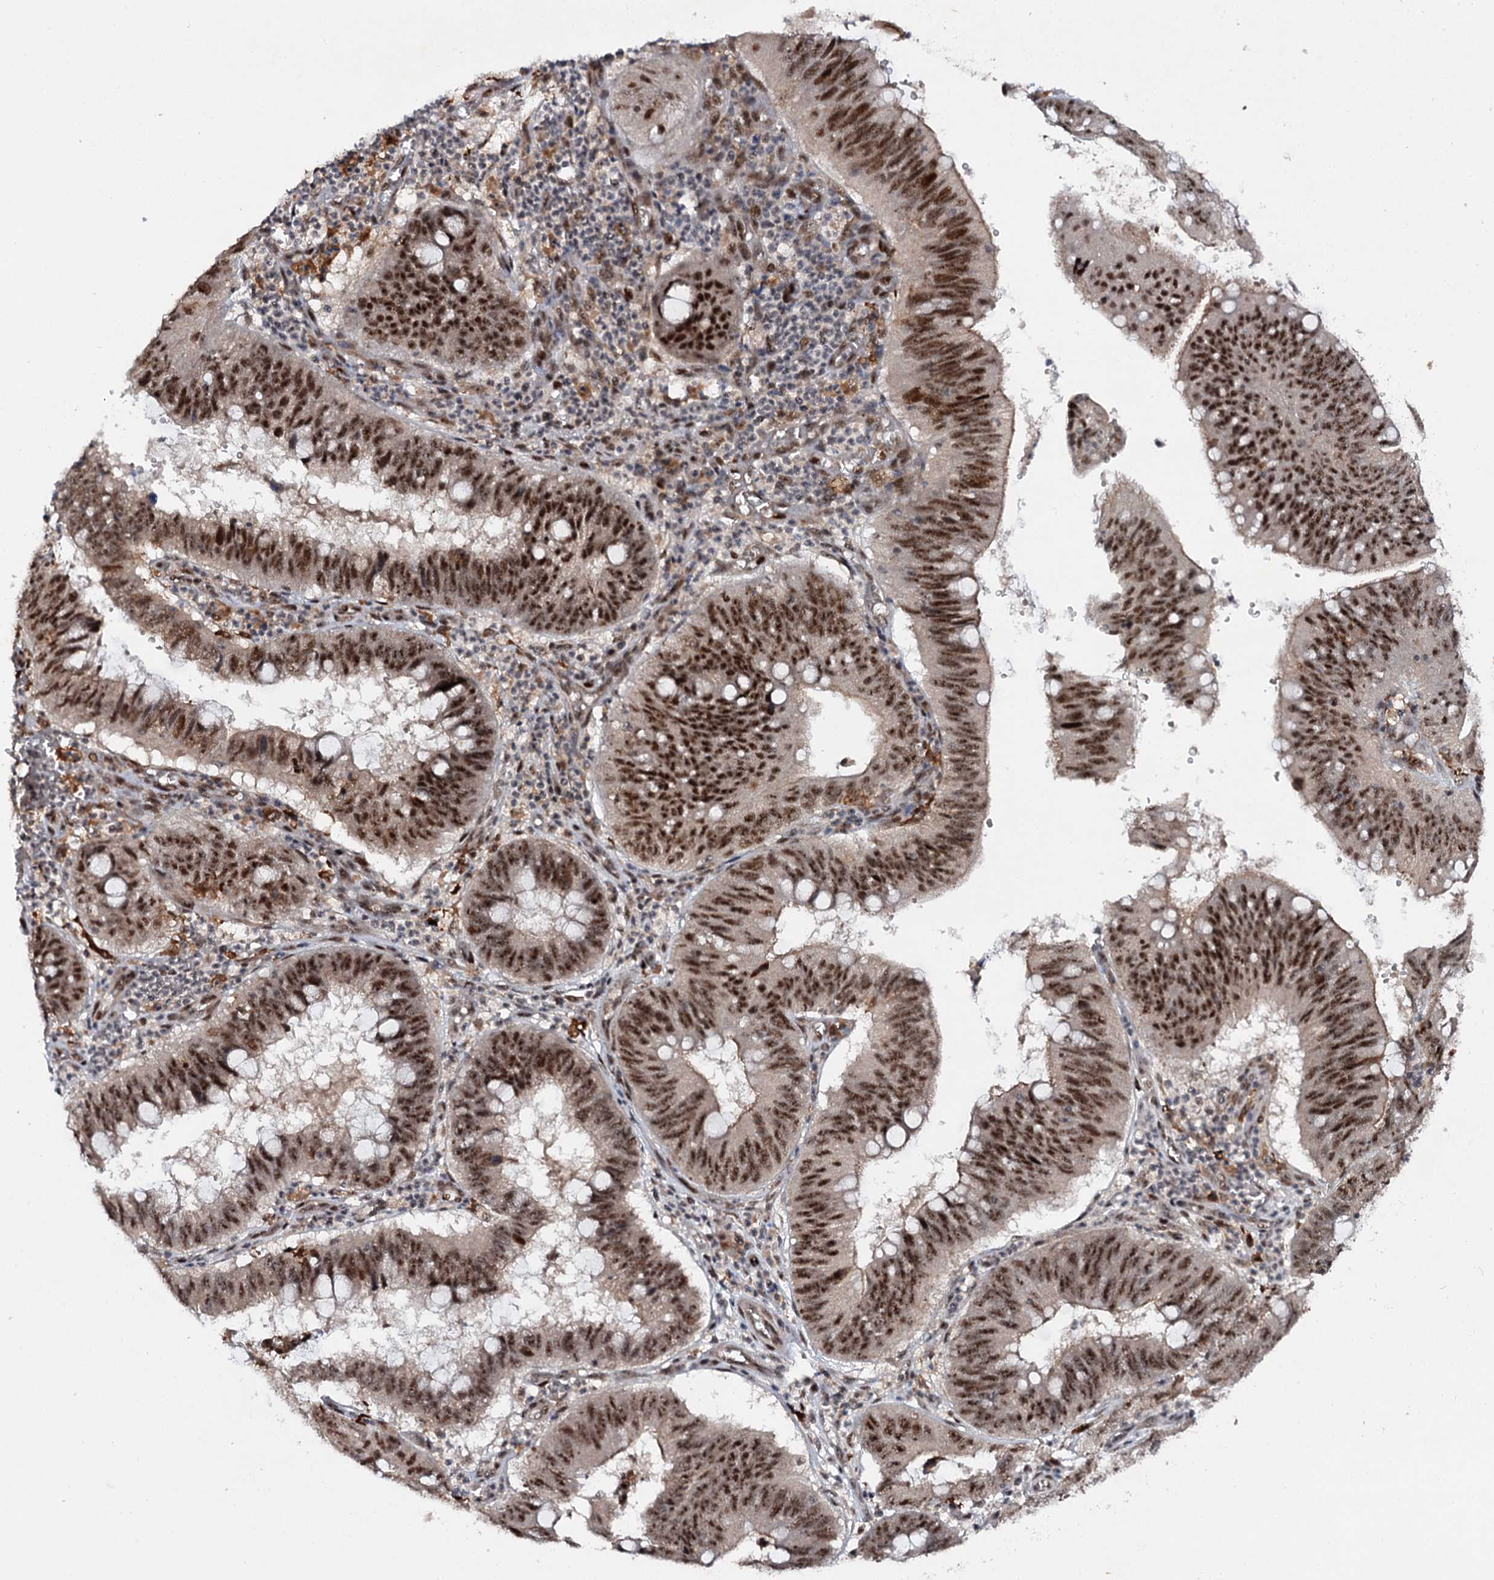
{"staining": {"intensity": "strong", "quantity": ">75%", "location": "nuclear"}, "tissue": "stomach cancer", "cell_type": "Tumor cells", "image_type": "cancer", "snomed": [{"axis": "morphology", "description": "Adenocarcinoma, NOS"}, {"axis": "topography", "description": "Stomach"}], "caption": "Approximately >75% of tumor cells in stomach adenocarcinoma reveal strong nuclear protein staining as visualized by brown immunohistochemical staining.", "gene": "BUD13", "patient": {"sex": "male", "age": 59}}